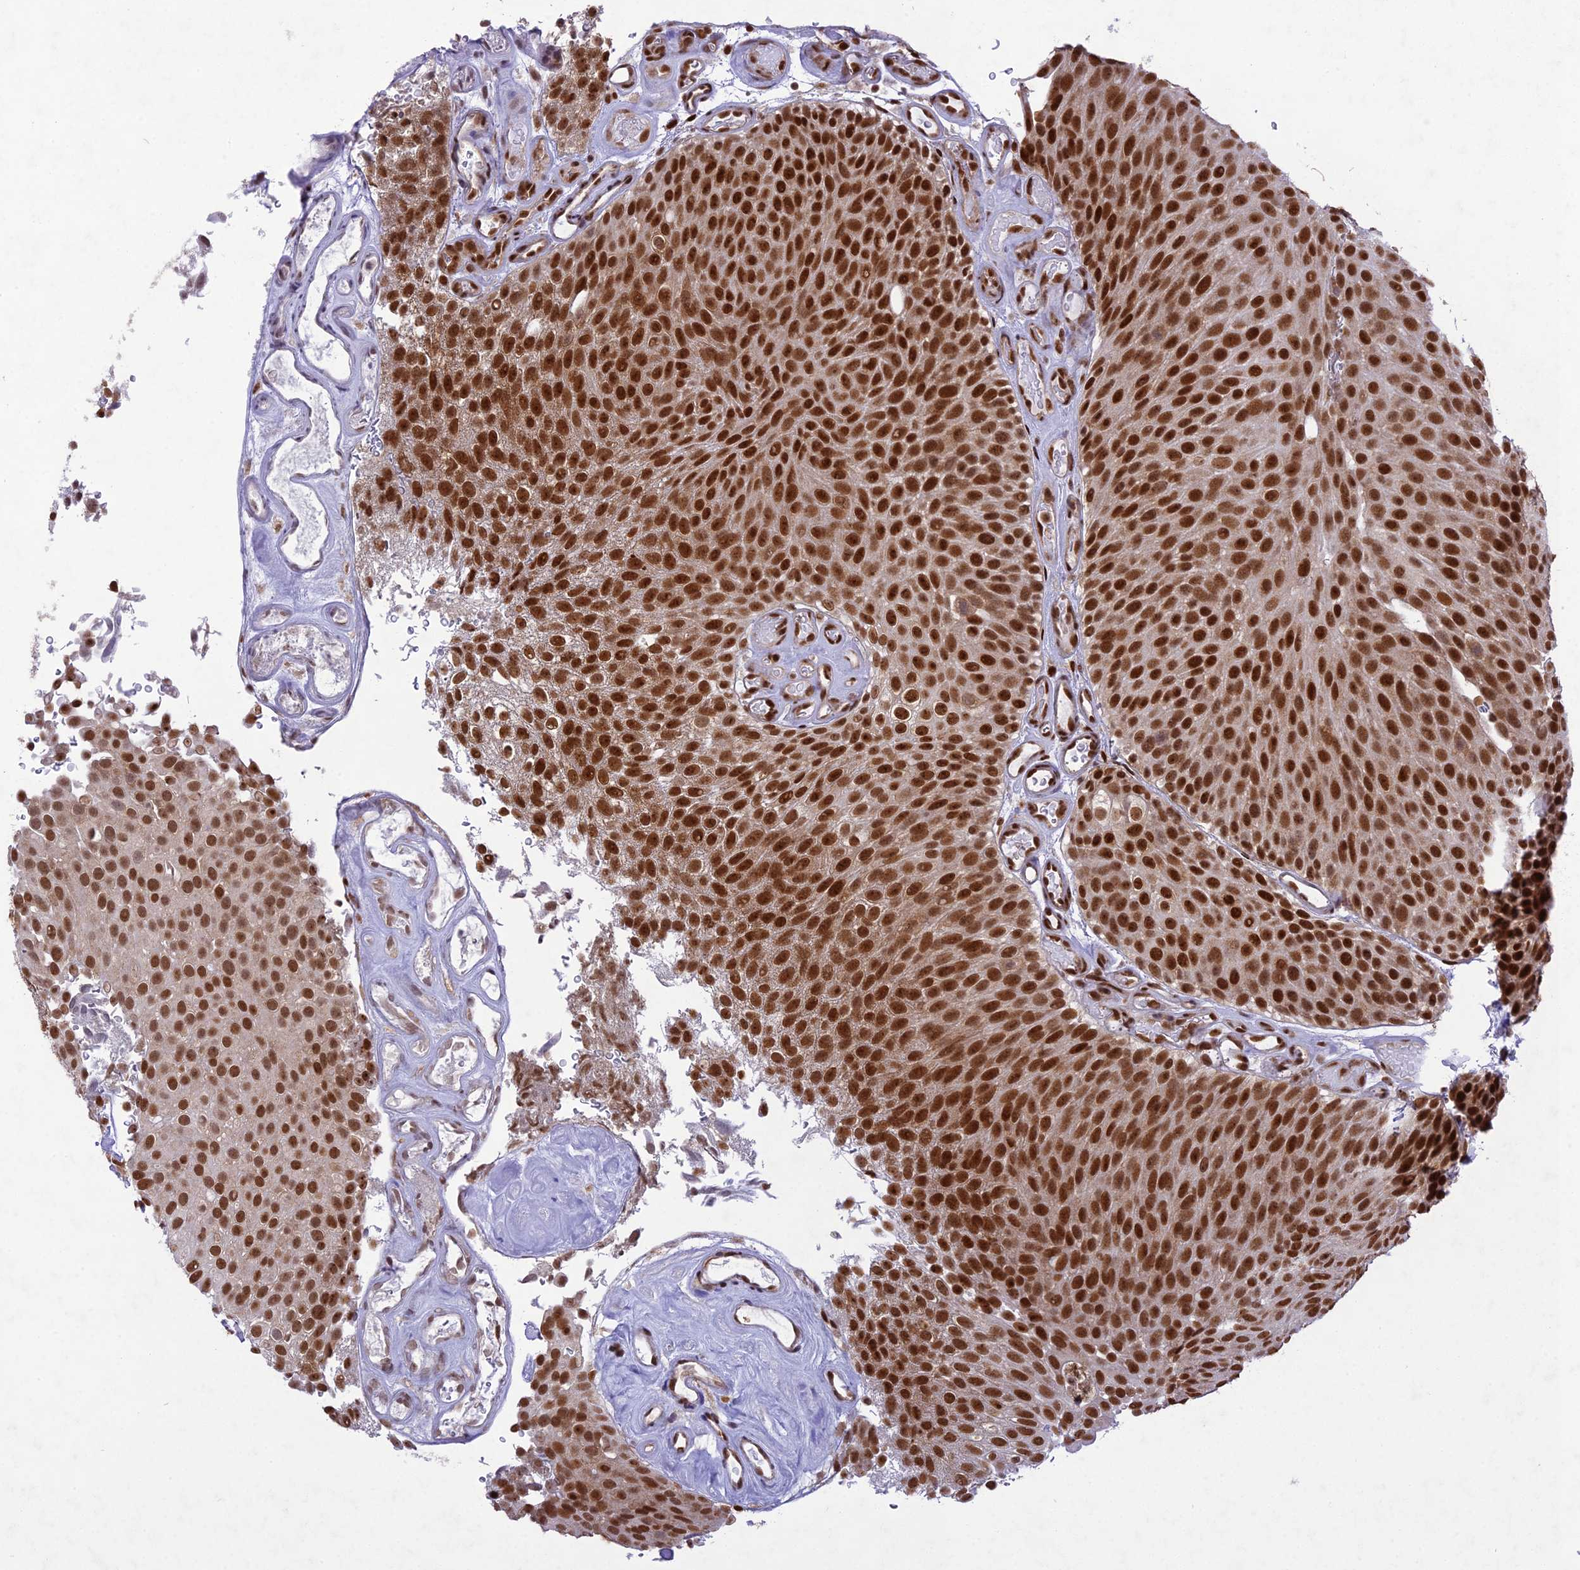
{"staining": {"intensity": "strong", "quantity": ">75%", "location": "nuclear"}, "tissue": "urothelial cancer", "cell_type": "Tumor cells", "image_type": "cancer", "snomed": [{"axis": "morphology", "description": "Urothelial carcinoma, Low grade"}, {"axis": "topography", "description": "Urinary bladder"}], "caption": "IHC photomicrograph of neoplastic tissue: human urothelial cancer stained using immunohistochemistry (IHC) demonstrates high levels of strong protein expression localized specifically in the nuclear of tumor cells, appearing as a nuclear brown color.", "gene": "DDX1", "patient": {"sex": "male", "age": 78}}